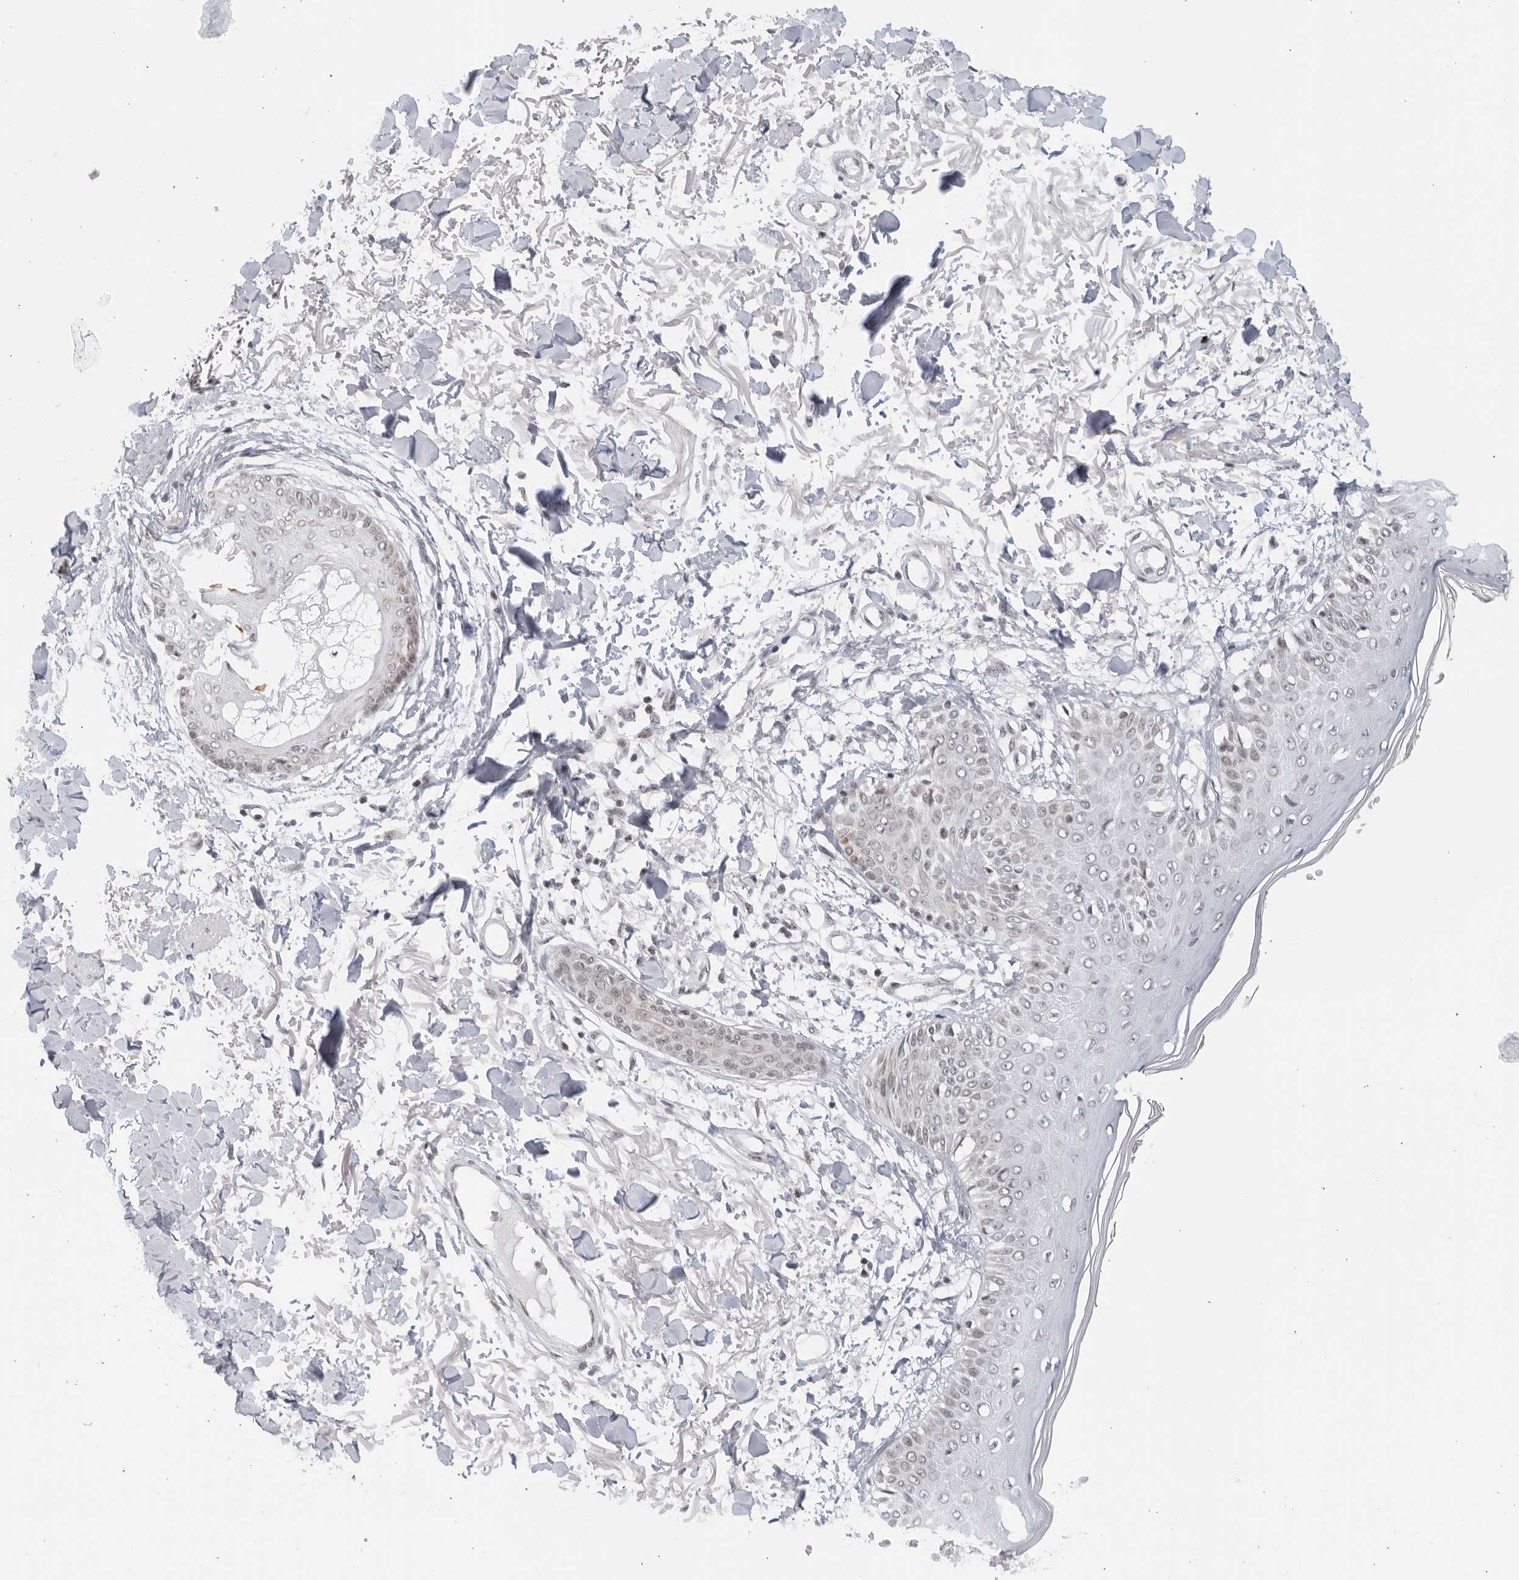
{"staining": {"intensity": "negative", "quantity": "none", "location": "none"}, "tissue": "skin", "cell_type": "Fibroblasts", "image_type": "normal", "snomed": [{"axis": "morphology", "description": "Normal tissue, NOS"}, {"axis": "morphology", "description": "Squamous cell carcinoma, NOS"}, {"axis": "topography", "description": "Skin"}, {"axis": "topography", "description": "Peripheral nerve tissue"}], "caption": "Immunohistochemical staining of unremarkable skin exhibits no significant positivity in fibroblasts. Nuclei are stained in blue.", "gene": "RAB11FIP3", "patient": {"sex": "male", "age": 83}}